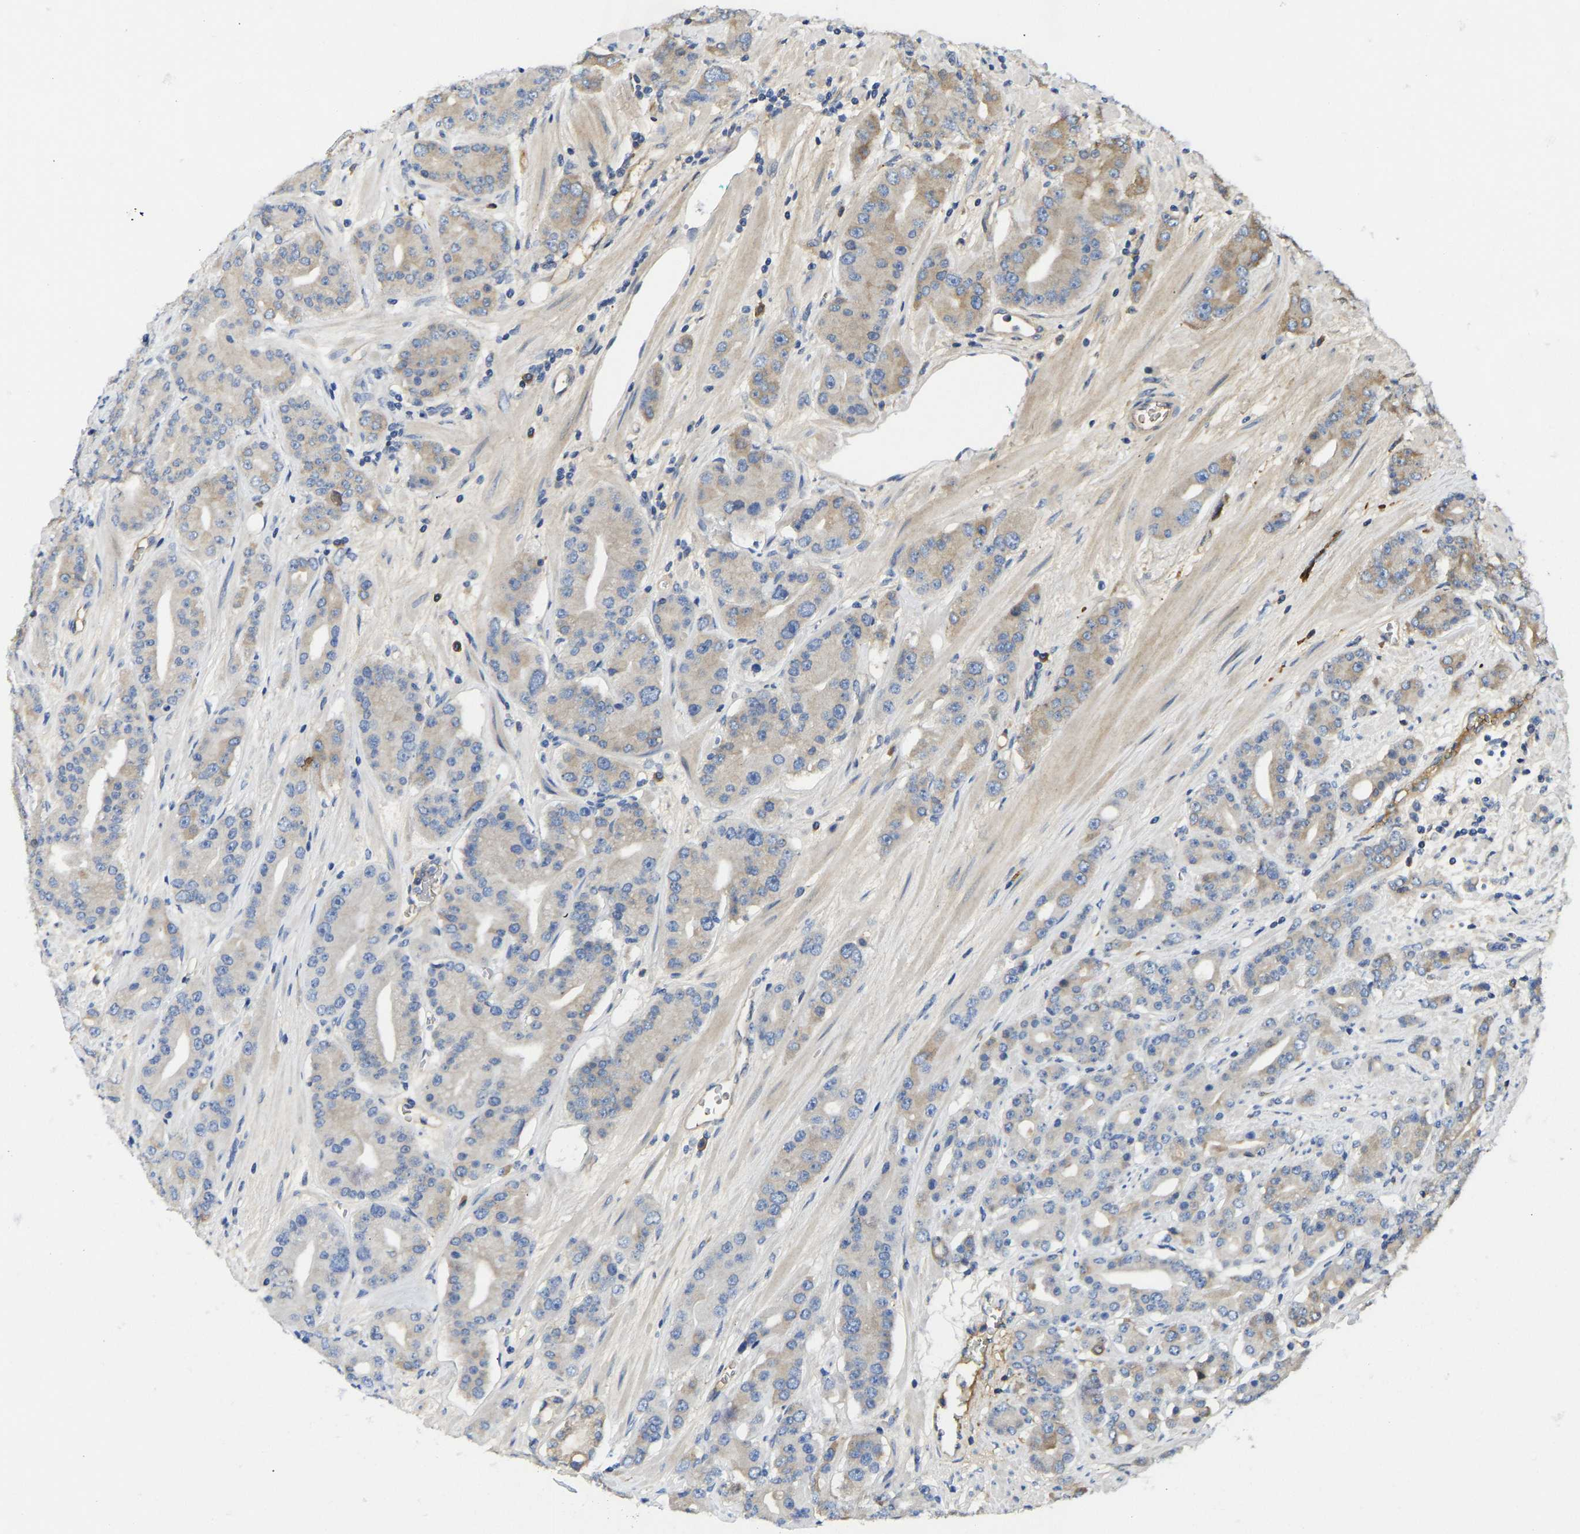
{"staining": {"intensity": "weak", "quantity": "25%-75%", "location": "cytoplasmic/membranous"}, "tissue": "prostate cancer", "cell_type": "Tumor cells", "image_type": "cancer", "snomed": [{"axis": "morphology", "description": "Adenocarcinoma, High grade"}, {"axis": "topography", "description": "Prostate"}], "caption": "IHC (DAB) staining of human prostate high-grade adenocarcinoma shows weak cytoplasmic/membranous protein staining in about 25%-75% of tumor cells.", "gene": "VCPKMT", "patient": {"sex": "male", "age": 71}}